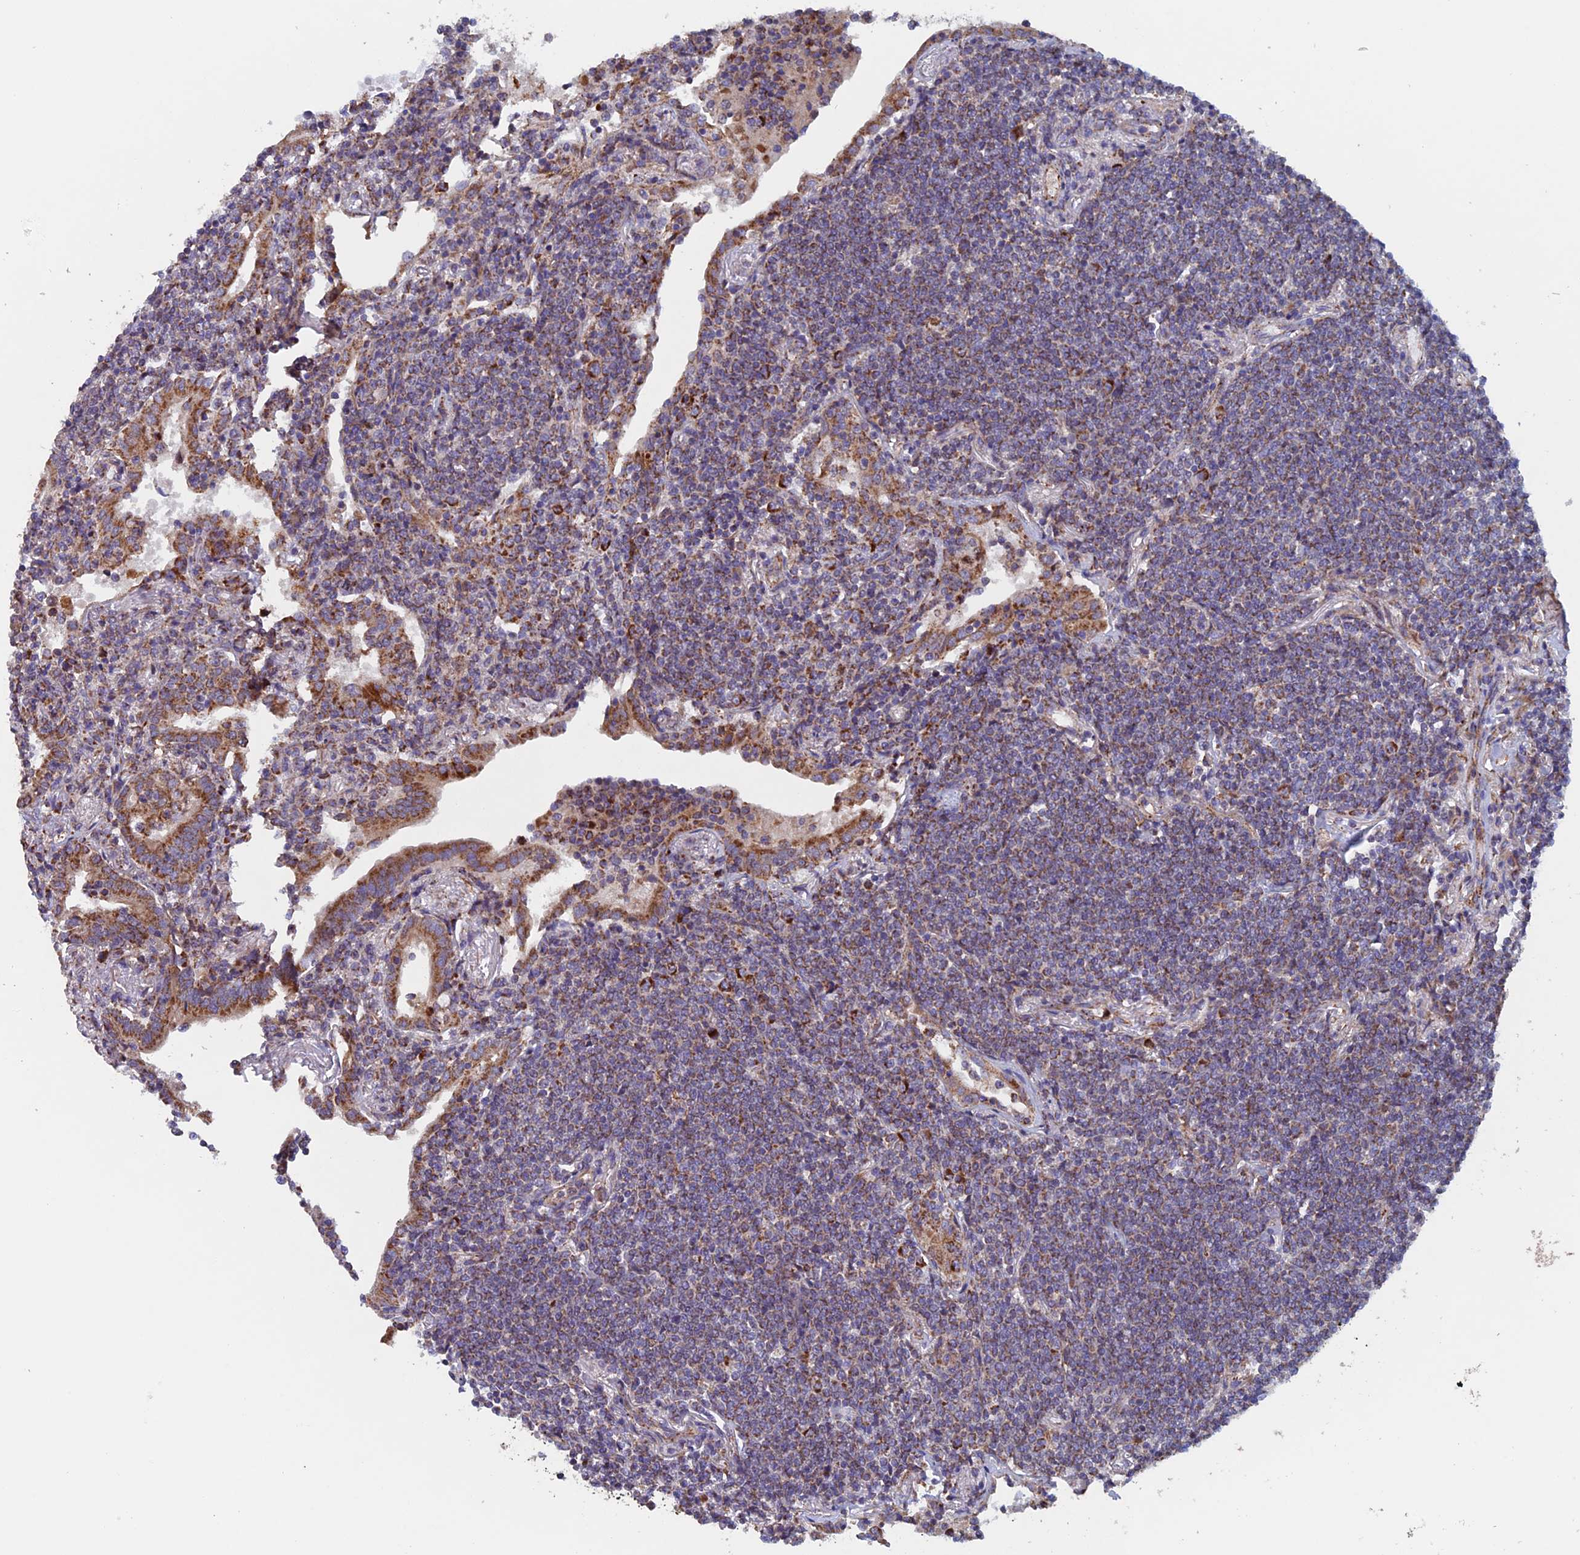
{"staining": {"intensity": "moderate", "quantity": "25%-75%", "location": "cytoplasmic/membranous"}, "tissue": "lymphoma", "cell_type": "Tumor cells", "image_type": "cancer", "snomed": [{"axis": "morphology", "description": "Malignant lymphoma, non-Hodgkin's type, Low grade"}, {"axis": "topography", "description": "Lung"}], "caption": "Low-grade malignant lymphoma, non-Hodgkin's type was stained to show a protein in brown. There is medium levels of moderate cytoplasmic/membranous expression in approximately 25%-75% of tumor cells.", "gene": "MRPL1", "patient": {"sex": "female", "age": 71}}